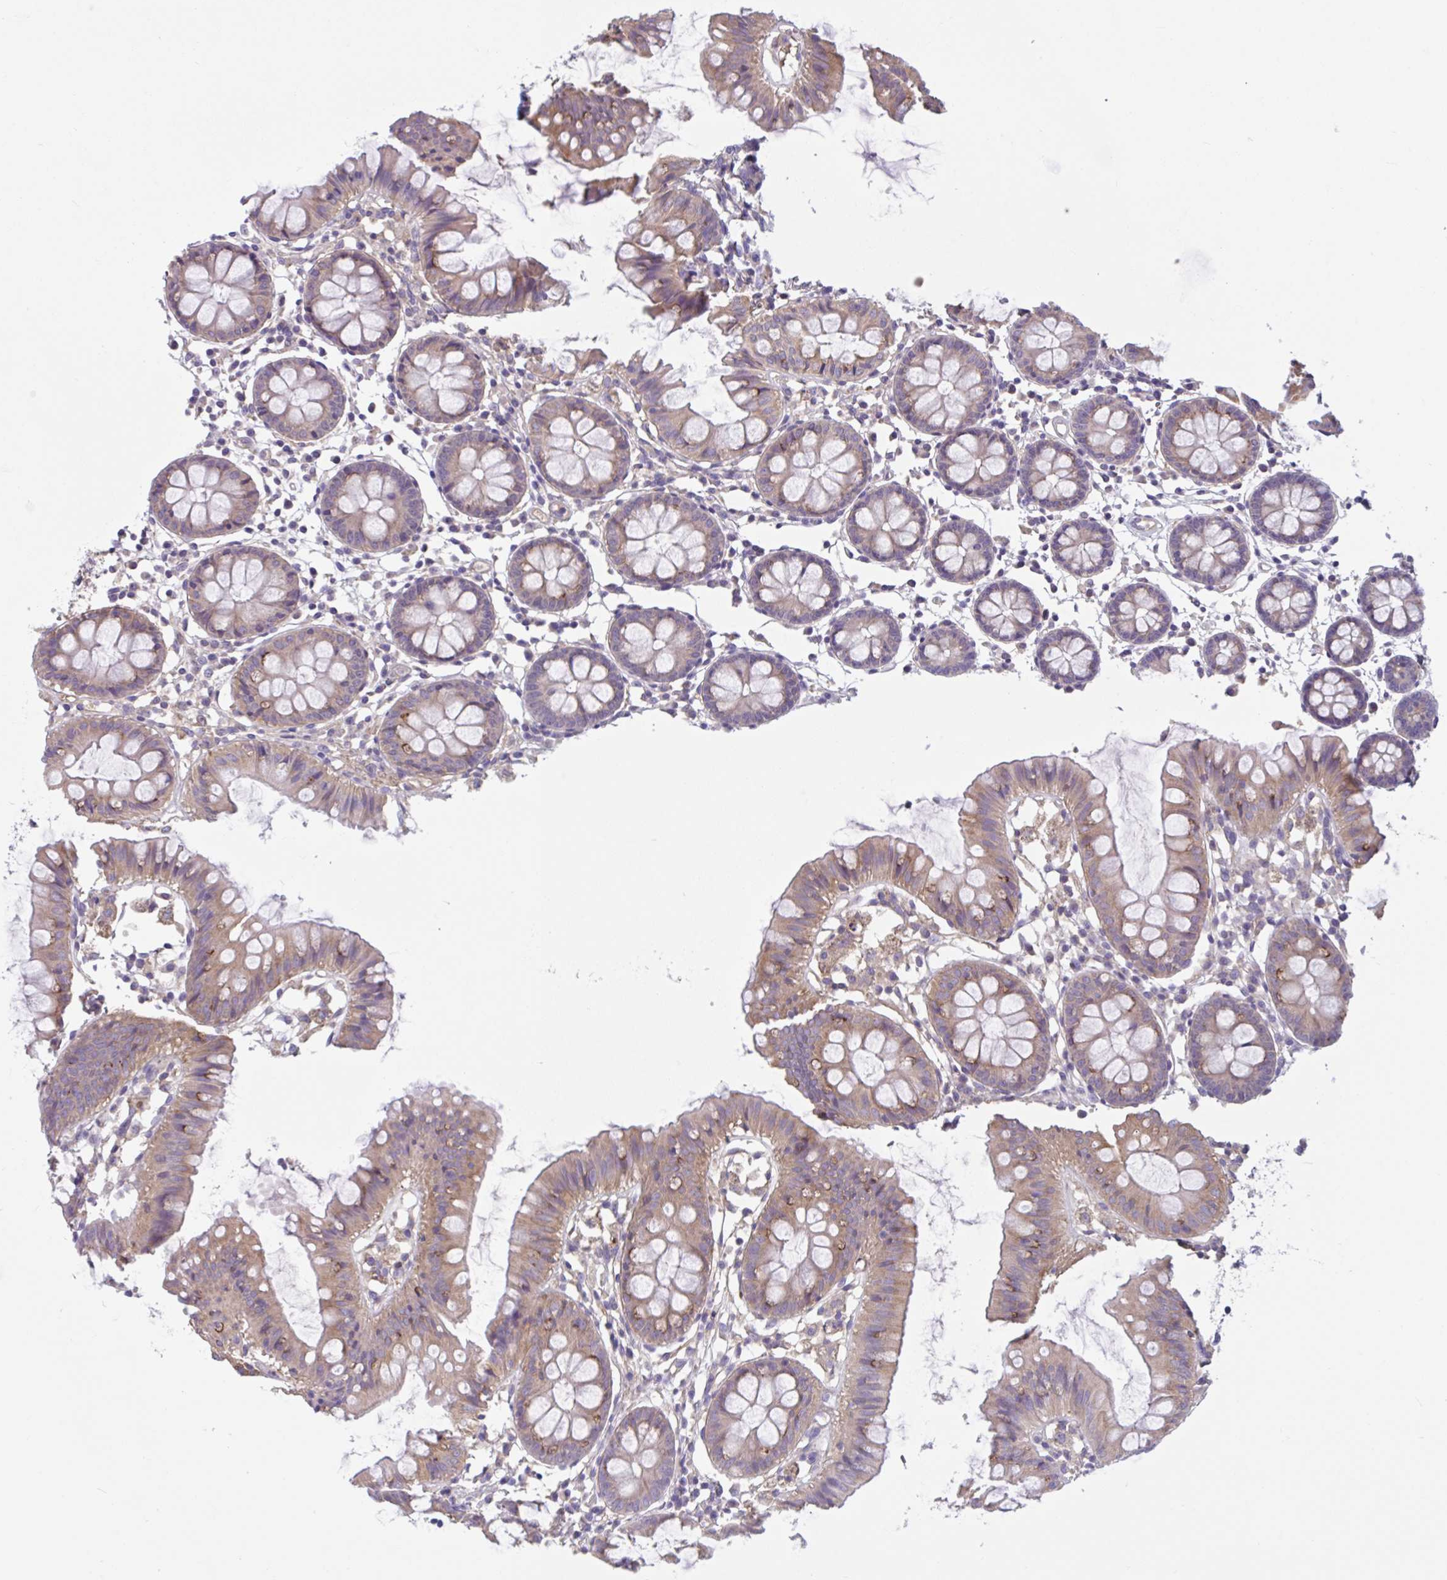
{"staining": {"intensity": "weak", "quantity": "25%-75%", "location": "cytoplasmic/membranous"}, "tissue": "colon", "cell_type": "Glandular cells", "image_type": "normal", "snomed": [{"axis": "morphology", "description": "Normal tissue, NOS"}, {"axis": "topography", "description": "Colon"}], "caption": "Protein staining exhibits weak cytoplasmic/membranous positivity in approximately 25%-75% of glandular cells in unremarkable colon. (DAB IHC, brown staining for protein, blue staining for nuclei).", "gene": "WNT9B", "patient": {"sex": "female", "age": 84}}